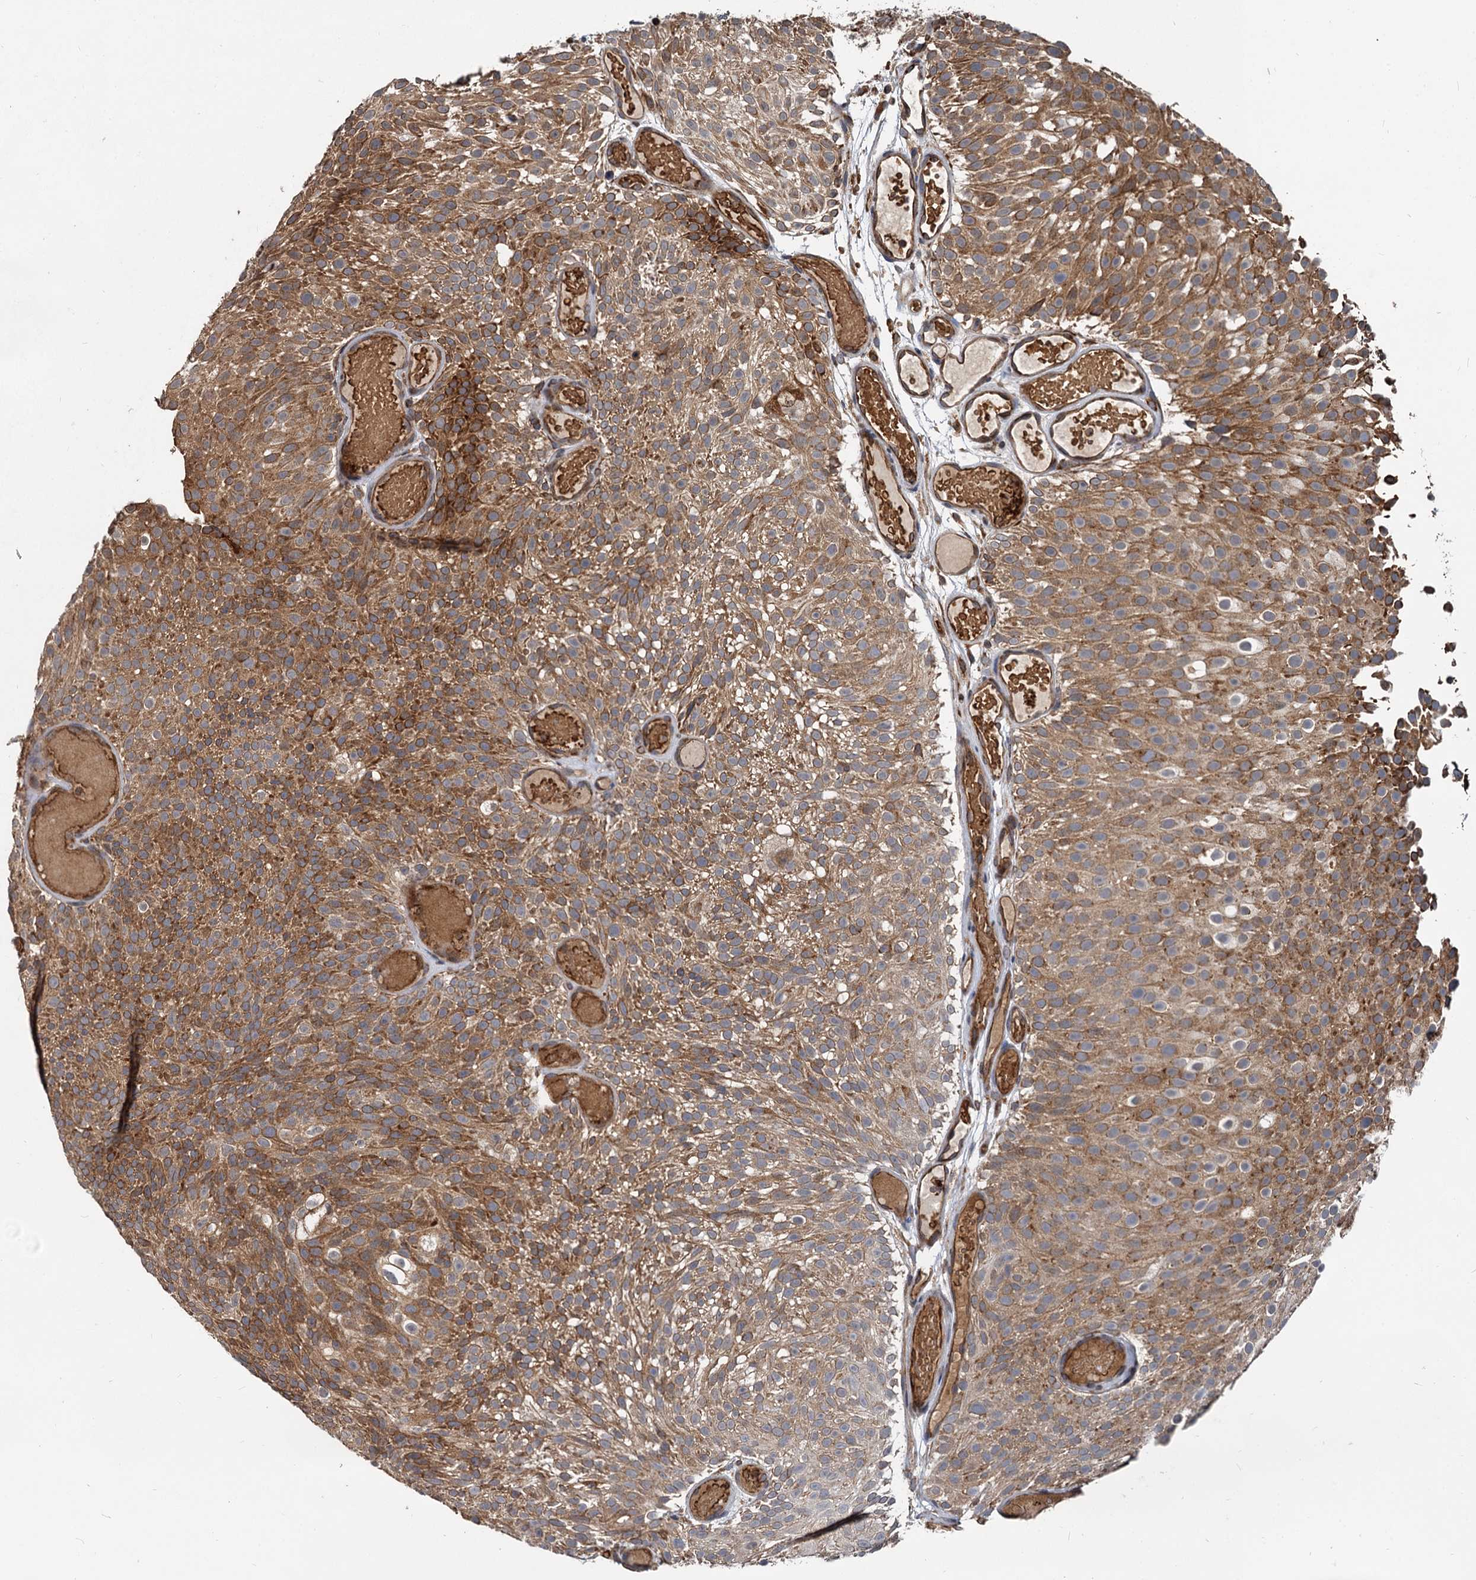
{"staining": {"intensity": "strong", "quantity": ">75%", "location": "cytoplasmic/membranous"}, "tissue": "urothelial cancer", "cell_type": "Tumor cells", "image_type": "cancer", "snomed": [{"axis": "morphology", "description": "Urothelial carcinoma, Low grade"}, {"axis": "topography", "description": "Urinary bladder"}], "caption": "High-magnification brightfield microscopy of low-grade urothelial carcinoma stained with DAB (3,3'-diaminobenzidine) (brown) and counterstained with hematoxylin (blue). tumor cells exhibit strong cytoplasmic/membranous staining is seen in approximately>75% of cells.", "gene": "STIM1", "patient": {"sex": "male", "age": 78}}